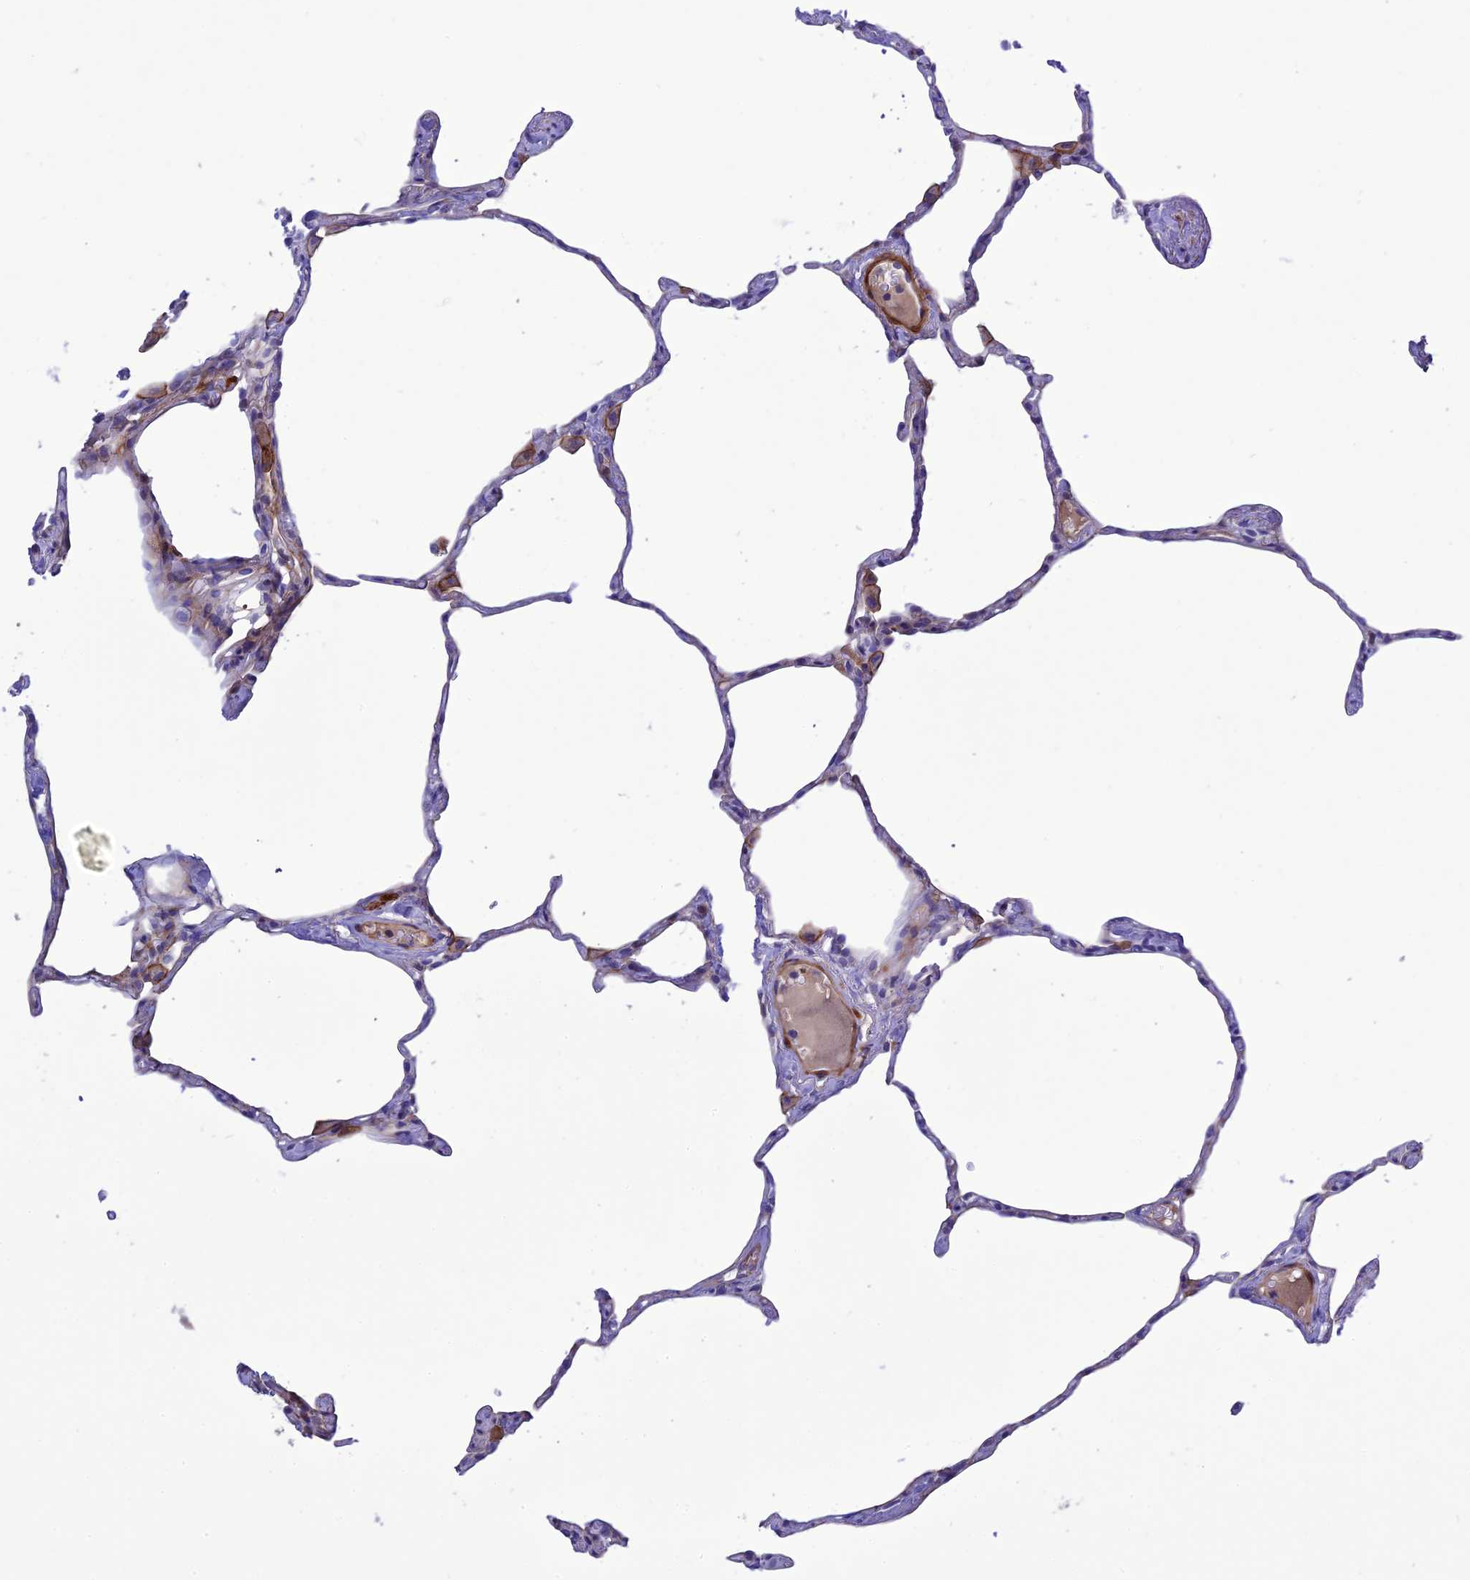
{"staining": {"intensity": "negative", "quantity": "none", "location": "none"}, "tissue": "lung", "cell_type": "Alveolar cells", "image_type": "normal", "snomed": [{"axis": "morphology", "description": "Normal tissue, NOS"}, {"axis": "topography", "description": "Lung"}], "caption": "This is an IHC image of normal lung. There is no positivity in alveolar cells.", "gene": "FRA10AC1", "patient": {"sex": "male", "age": 65}}